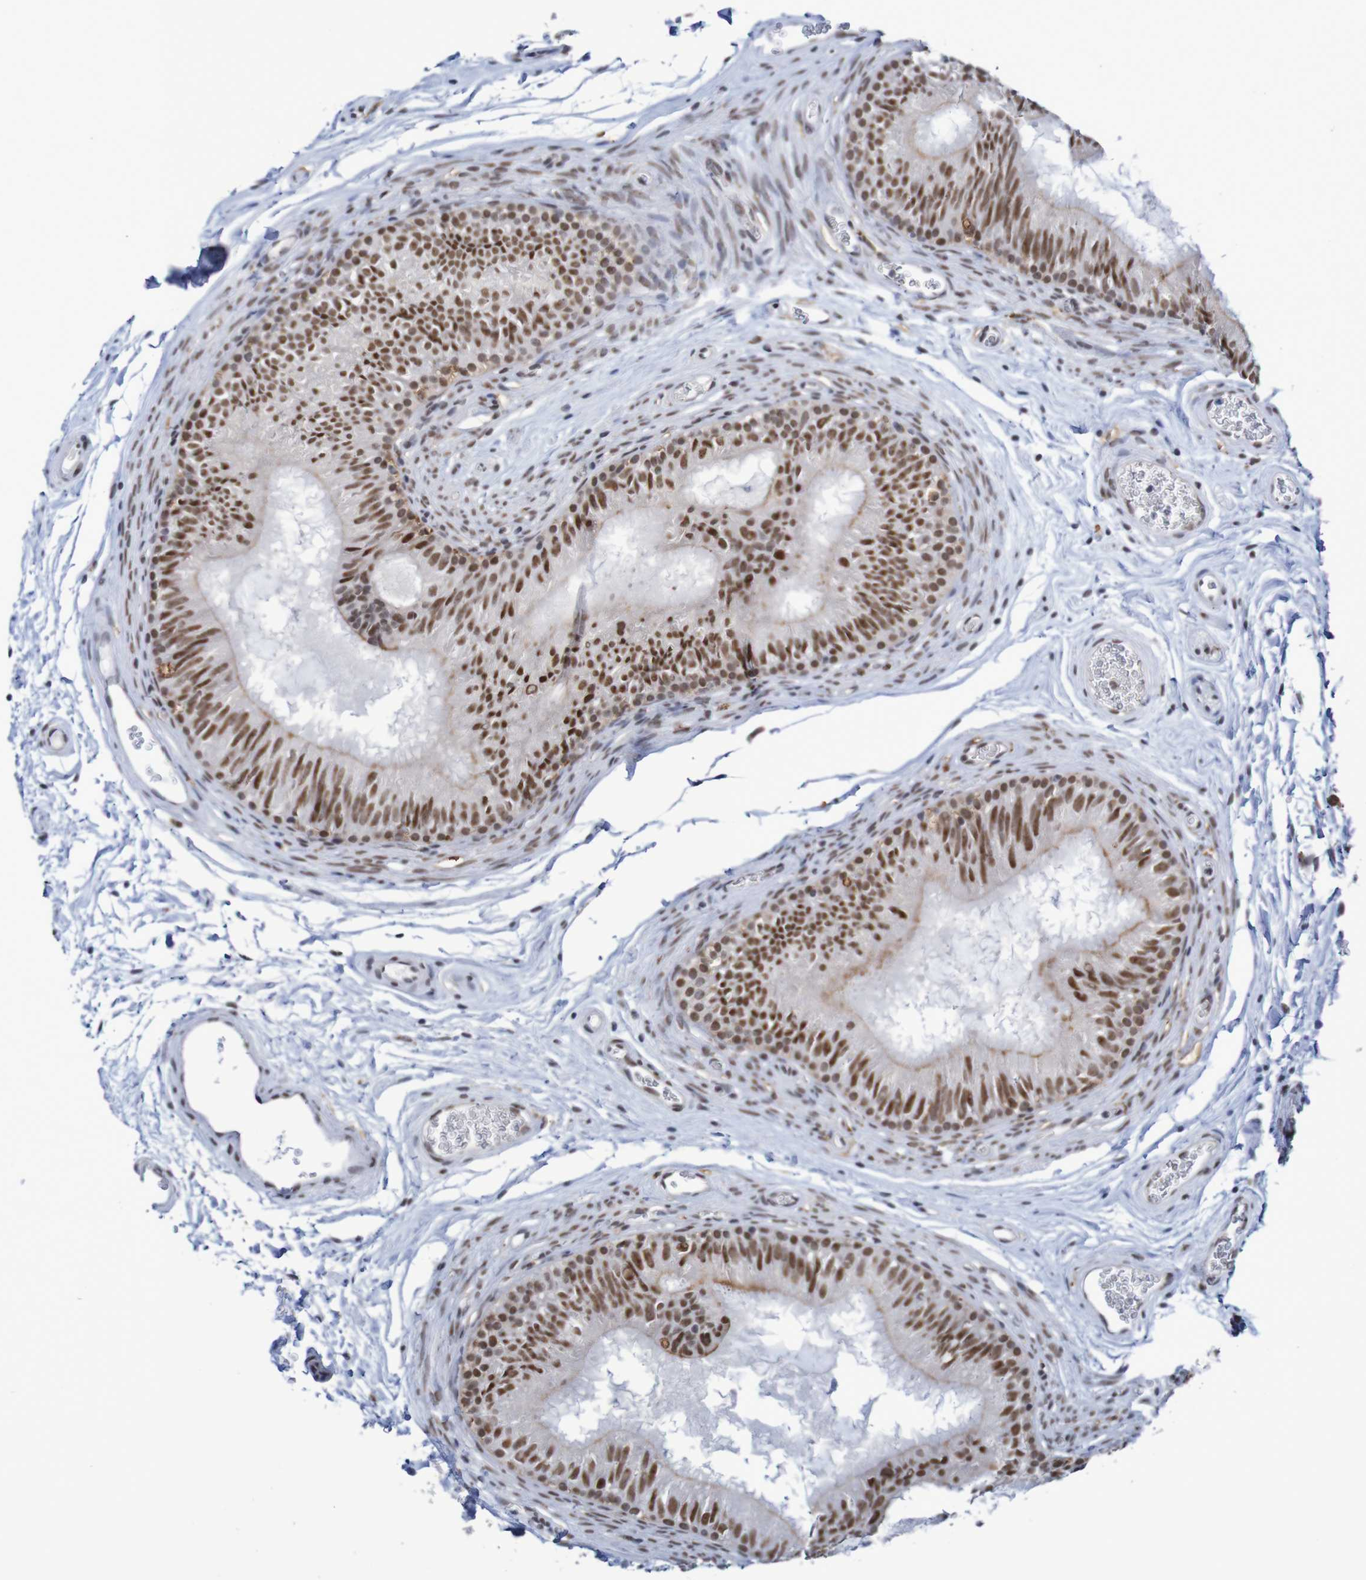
{"staining": {"intensity": "strong", "quantity": ">75%", "location": "nuclear"}, "tissue": "epididymis", "cell_type": "Glandular cells", "image_type": "normal", "snomed": [{"axis": "morphology", "description": "Normal tissue, NOS"}, {"axis": "topography", "description": "Epididymis"}], "caption": "Glandular cells reveal strong nuclear expression in about >75% of cells in normal epididymis. (IHC, brightfield microscopy, high magnification).", "gene": "MRTFB", "patient": {"sex": "male", "age": 36}}